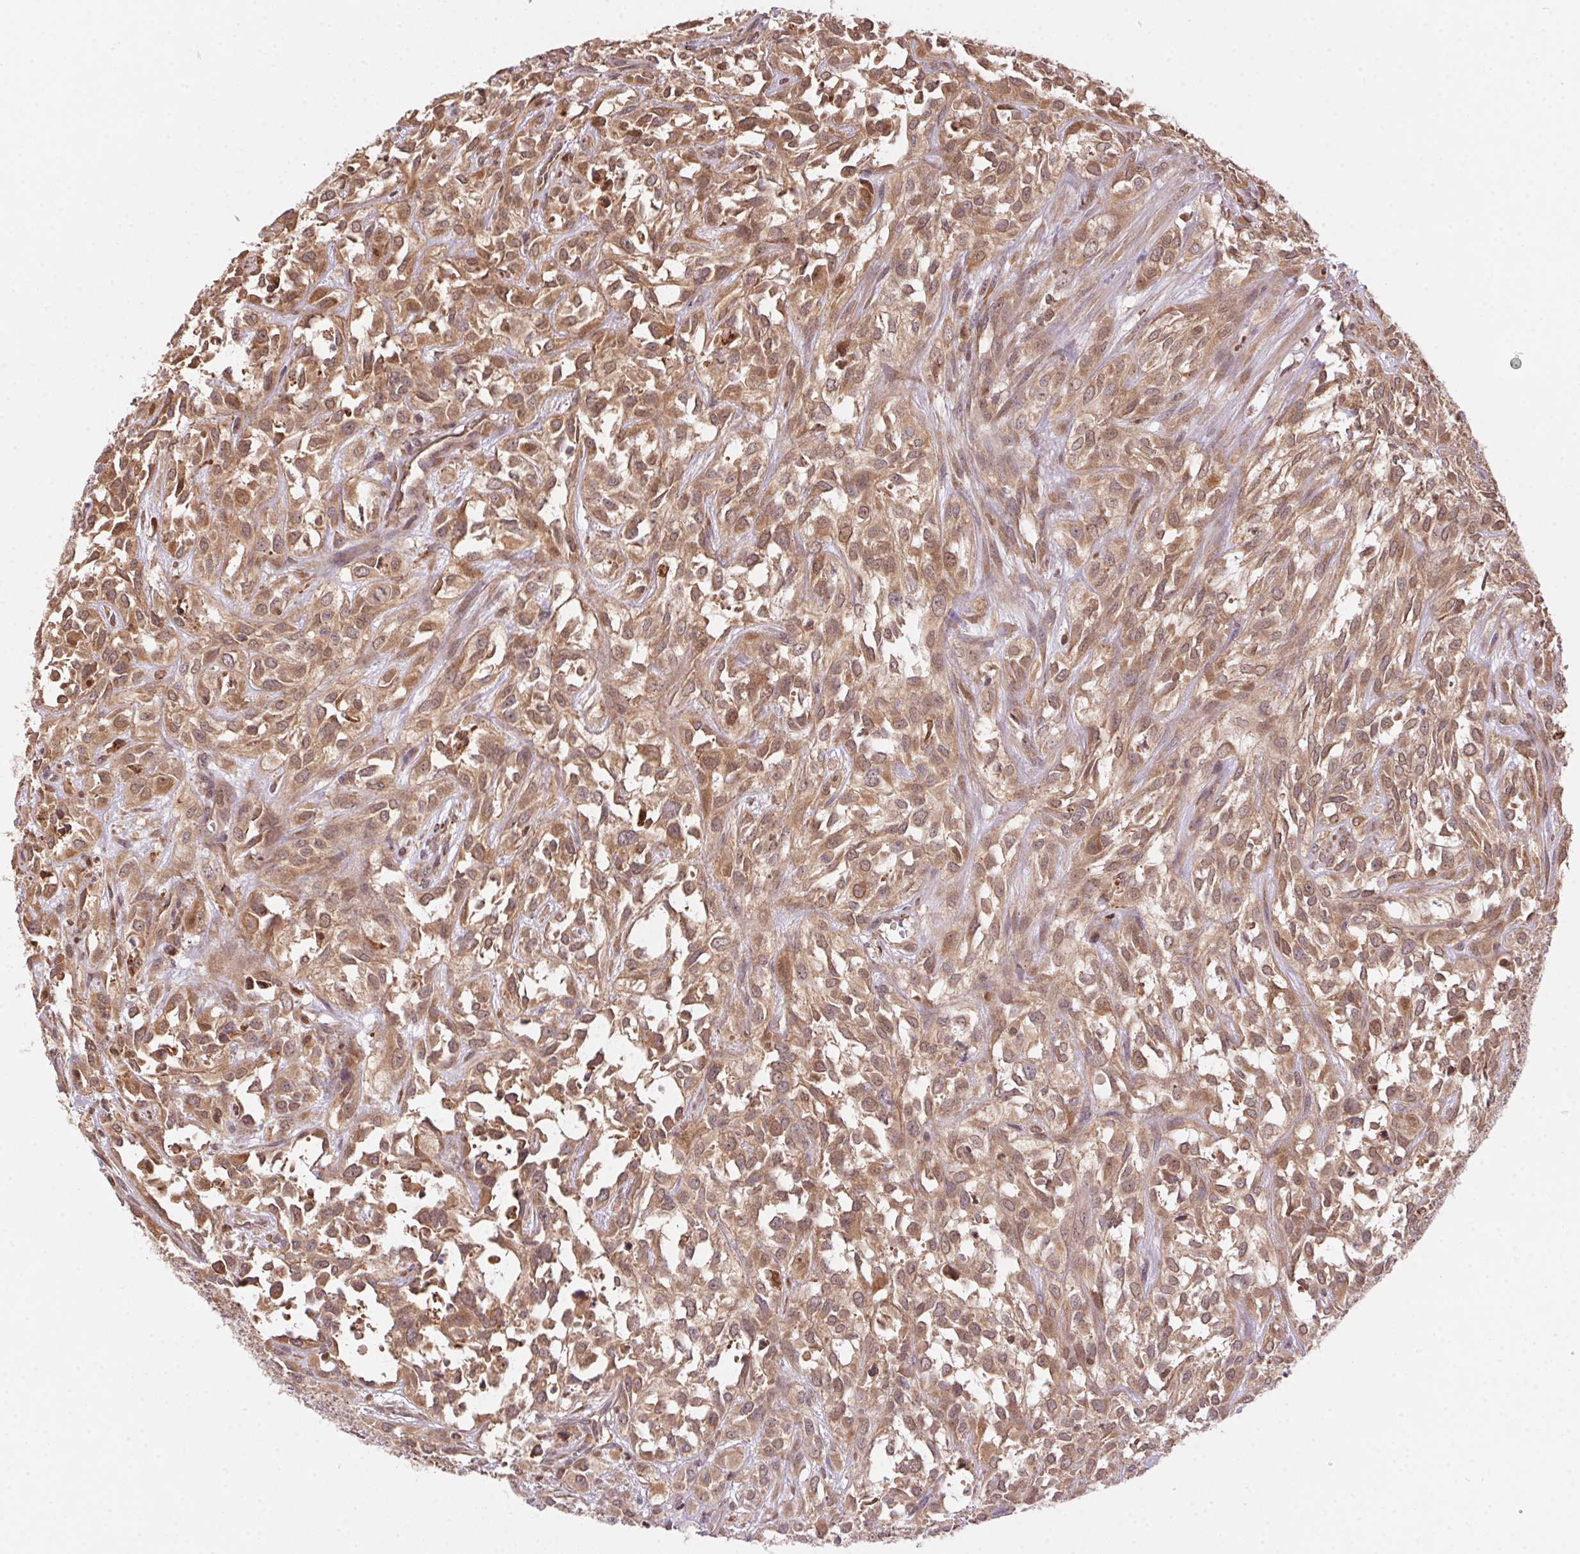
{"staining": {"intensity": "weak", "quantity": ">75%", "location": "cytoplasmic/membranous,nuclear"}, "tissue": "urothelial cancer", "cell_type": "Tumor cells", "image_type": "cancer", "snomed": [{"axis": "morphology", "description": "Urothelial carcinoma, High grade"}, {"axis": "topography", "description": "Urinary bladder"}], "caption": "Immunohistochemistry (IHC) (DAB) staining of human urothelial carcinoma (high-grade) exhibits weak cytoplasmic/membranous and nuclear protein staining in about >75% of tumor cells.", "gene": "MEX3D", "patient": {"sex": "male", "age": 67}}